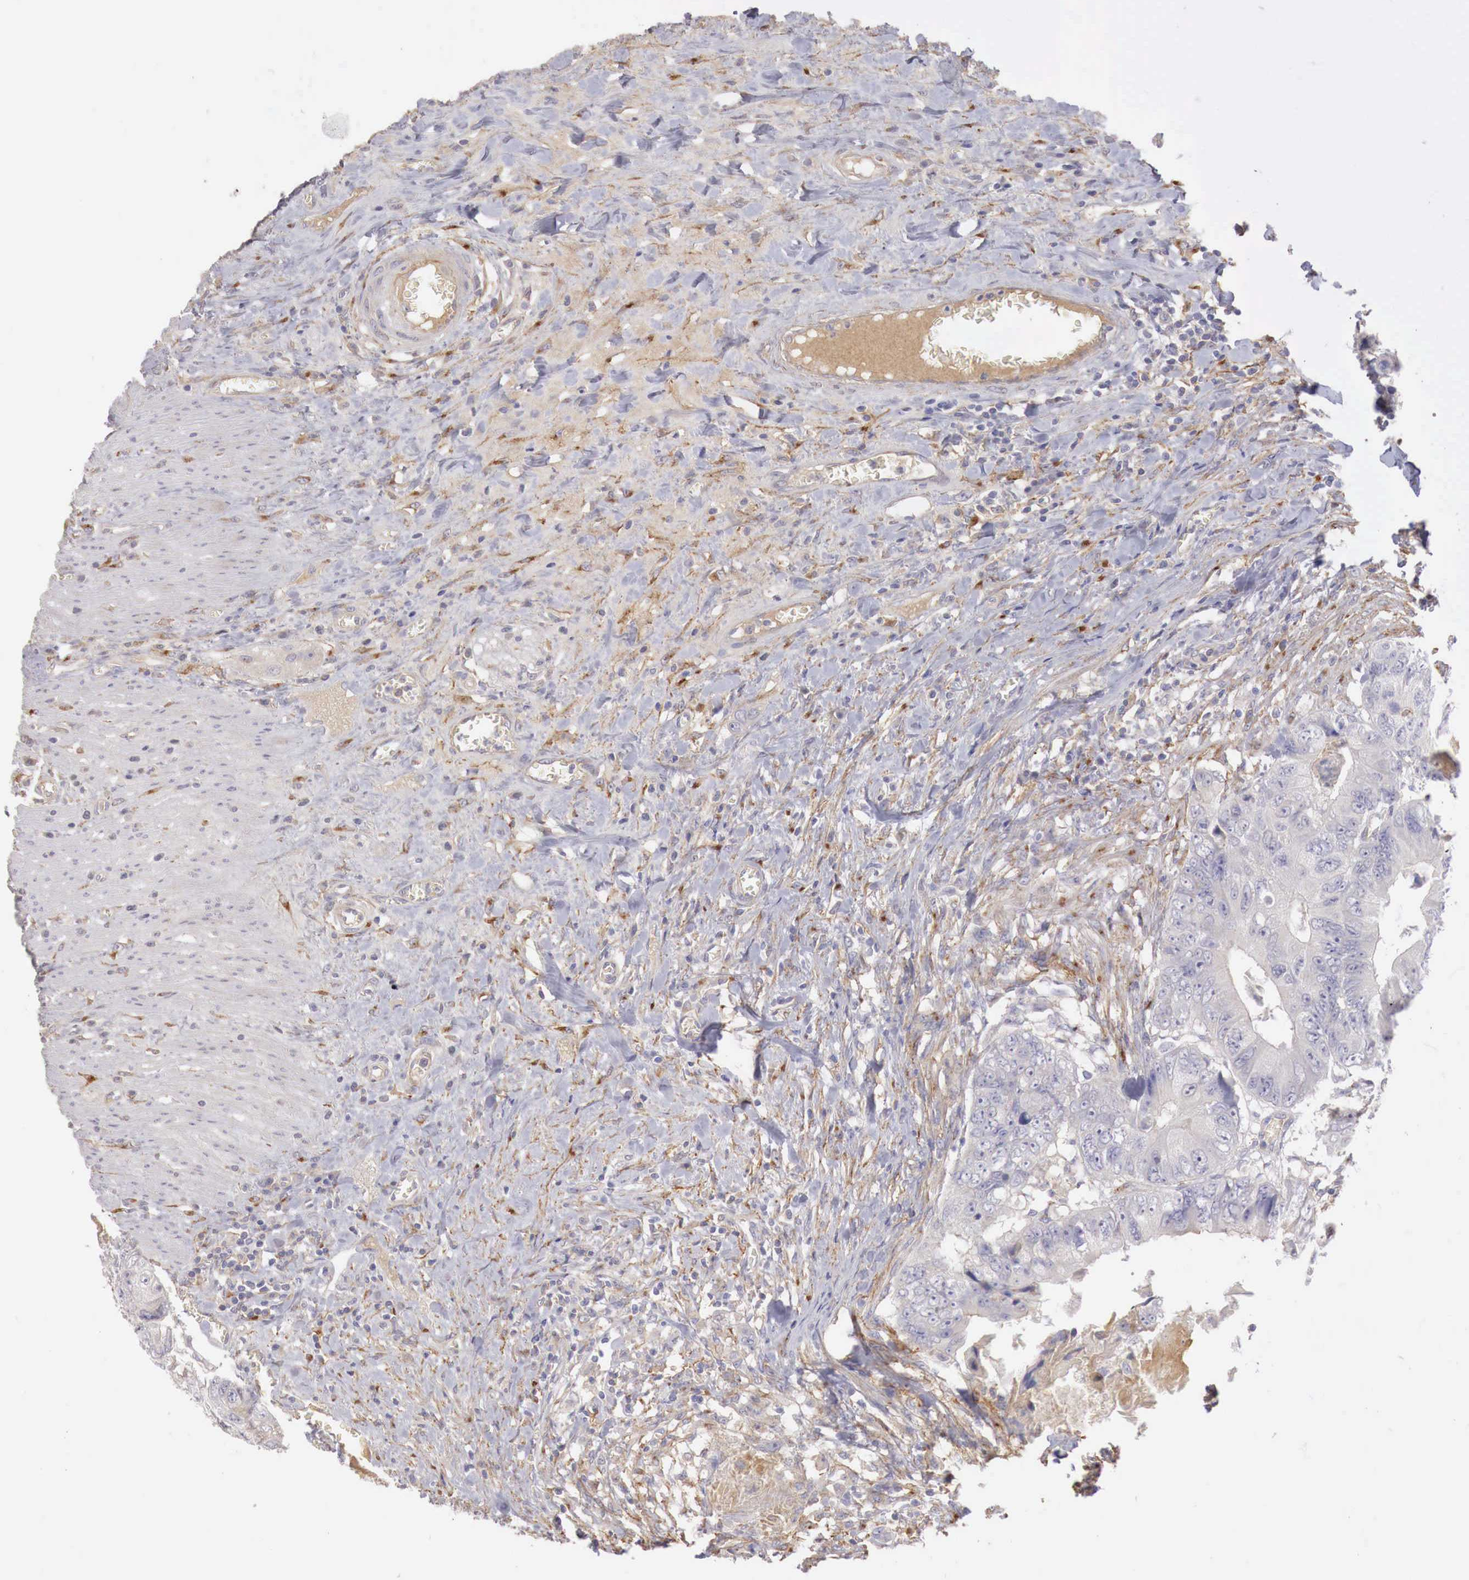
{"staining": {"intensity": "negative", "quantity": "none", "location": "none"}, "tissue": "colorectal cancer", "cell_type": "Tumor cells", "image_type": "cancer", "snomed": [{"axis": "morphology", "description": "Adenocarcinoma, NOS"}, {"axis": "topography", "description": "Rectum"}], "caption": "Tumor cells show no significant positivity in colorectal adenocarcinoma.", "gene": "KLHDC7B", "patient": {"sex": "female", "age": 82}}